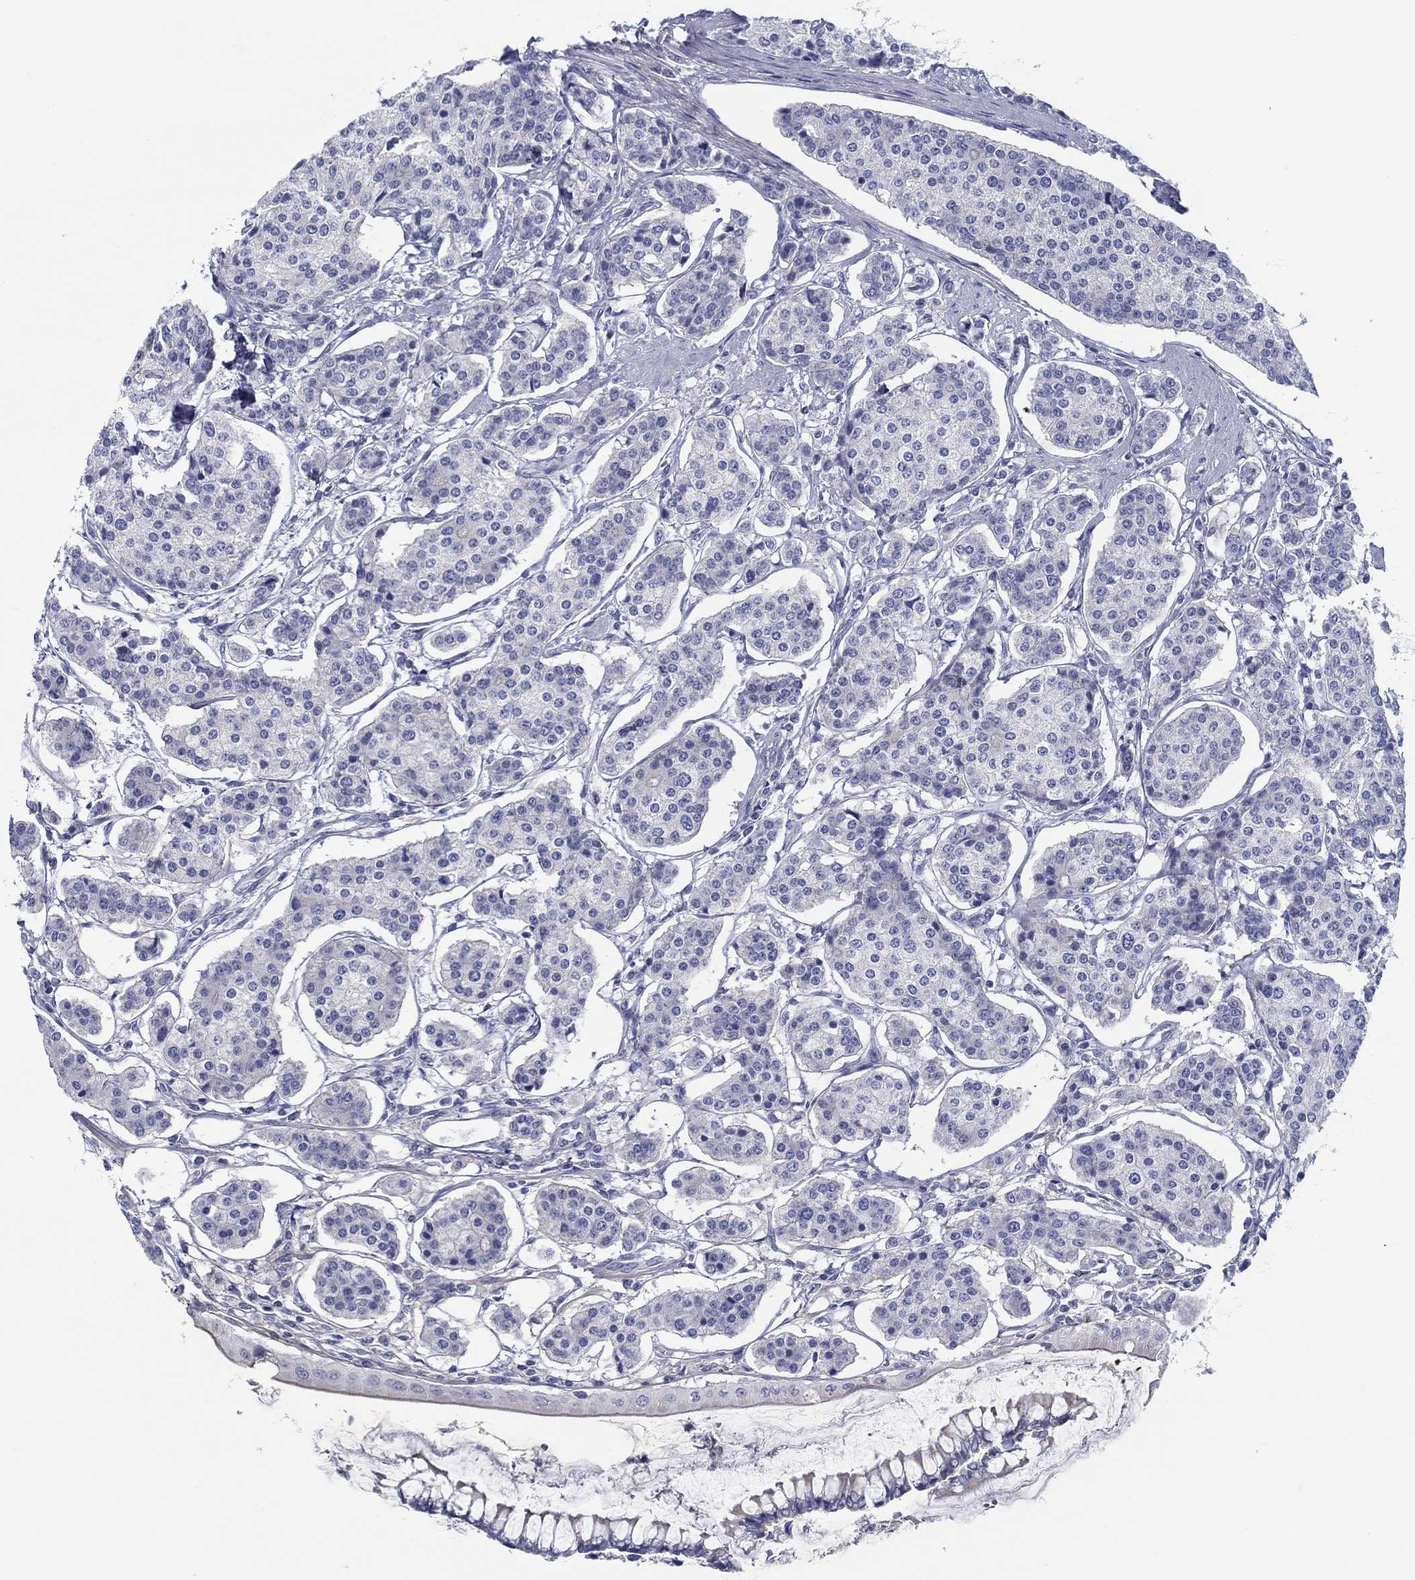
{"staining": {"intensity": "negative", "quantity": "none", "location": "none"}, "tissue": "carcinoid", "cell_type": "Tumor cells", "image_type": "cancer", "snomed": [{"axis": "morphology", "description": "Carcinoid, malignant, NOS"}, {"axis": "topography", "description": "Small intestine"}], "caption": "Tumor cells are negative for protein expression in human carcinoid. (Brightfield microscopy of DAB immunohistochemistry (IHC) at high magnification).", "gene": "HAPLN4", "patient": {"sex": "female", "age": 65}}